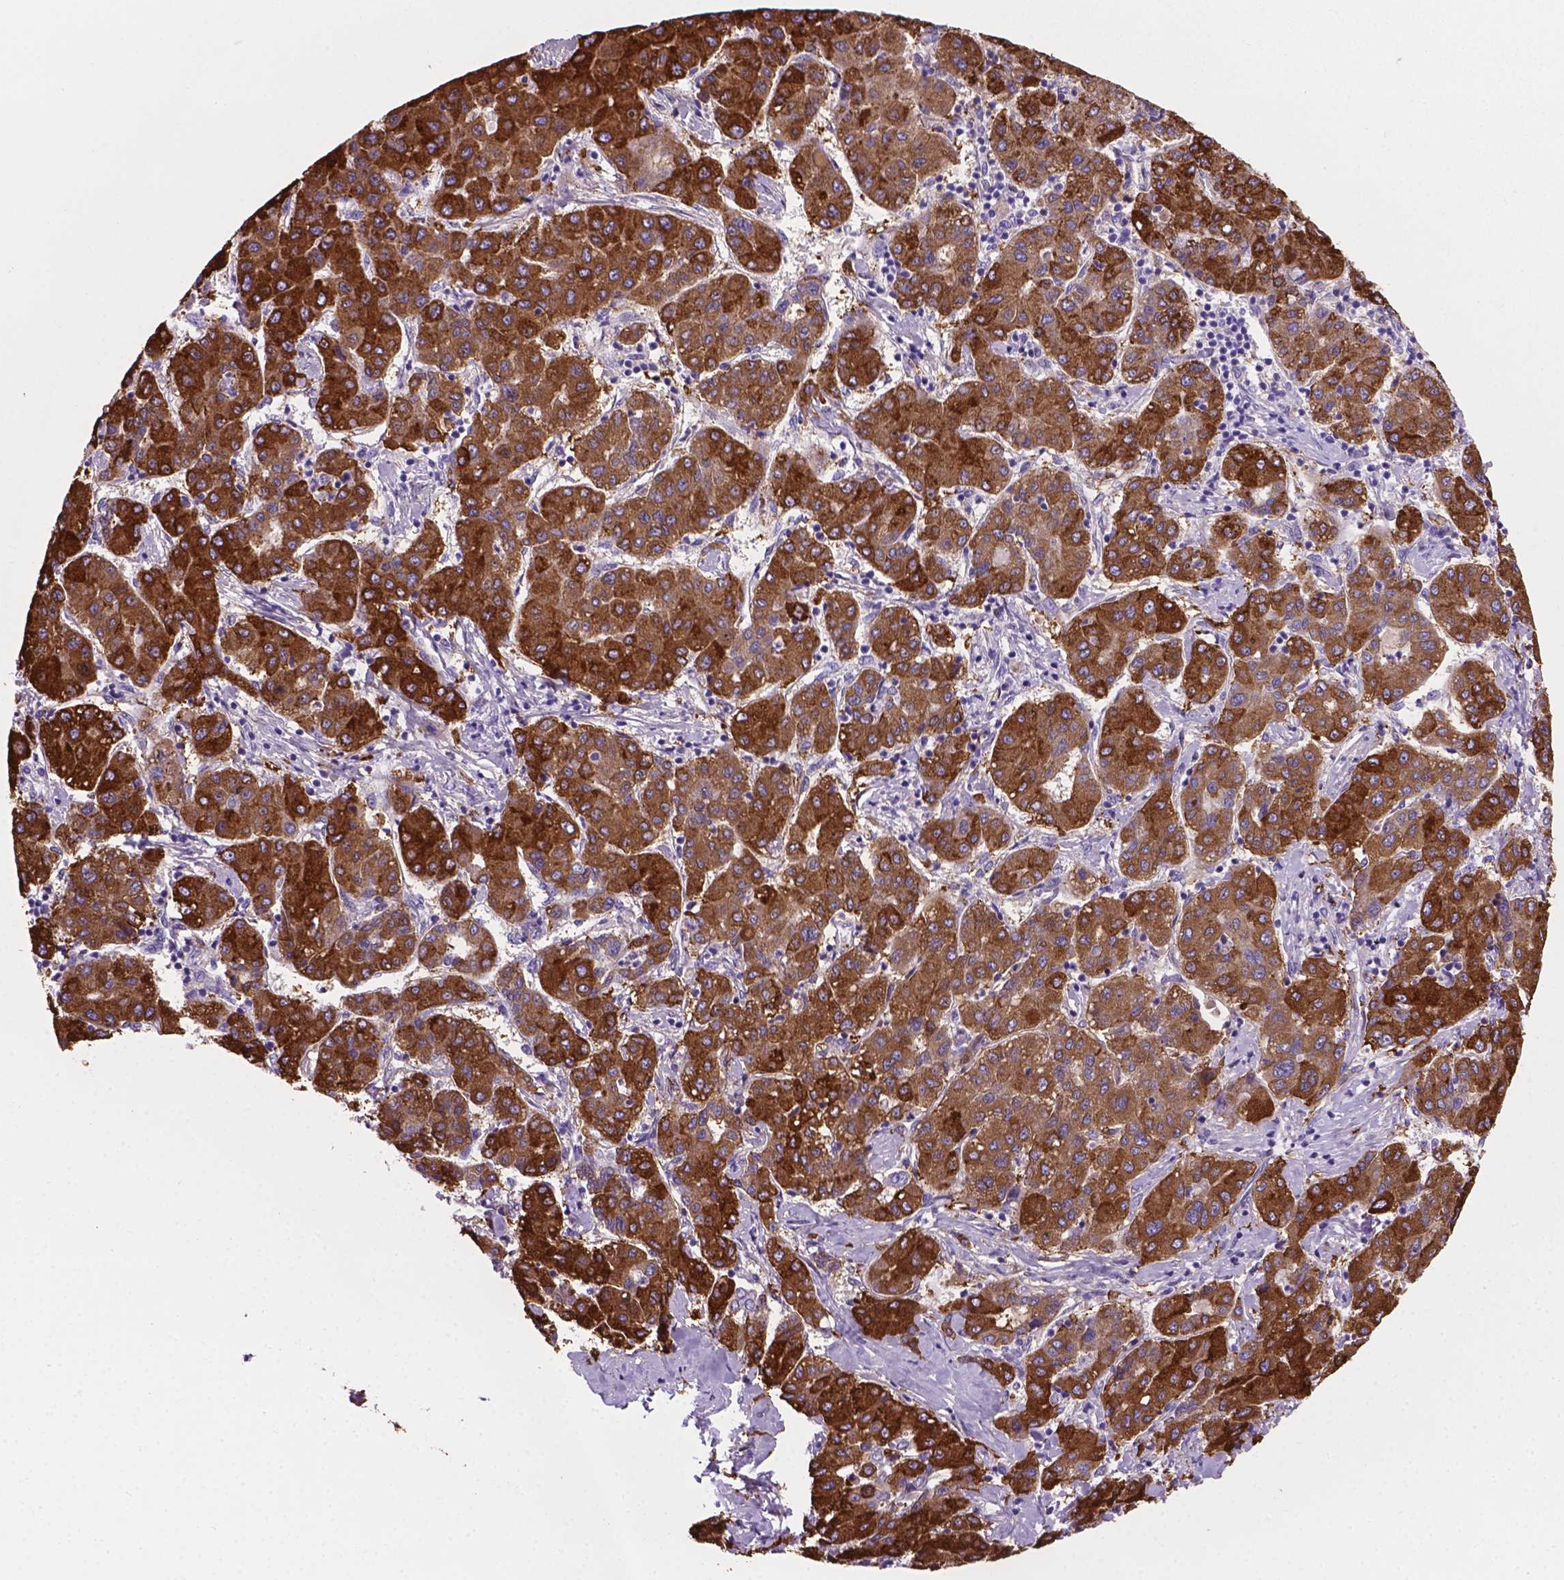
{"staining": {"intensity": "strong", "quantity": ">75%", "location": "cytoplasmic/membranous"}, "tissue": "liver cancer", "cell_type": "Tumor cells", "image_type": "cancer", "snomed": [{"axis": "morphology", "description": "Carcinoma, Hepatocellular, NOS"}, {"axis": "topography", "description": "Liver"}], "caption": "Tumor cells demonstrate high levels of strong cytoplasmic/membranous positivity in approximately >75% of cells in human hepatocellular carcinoma (liver).", "gene": "MACF1", "patient": {"sex": "male", "age": 65}}